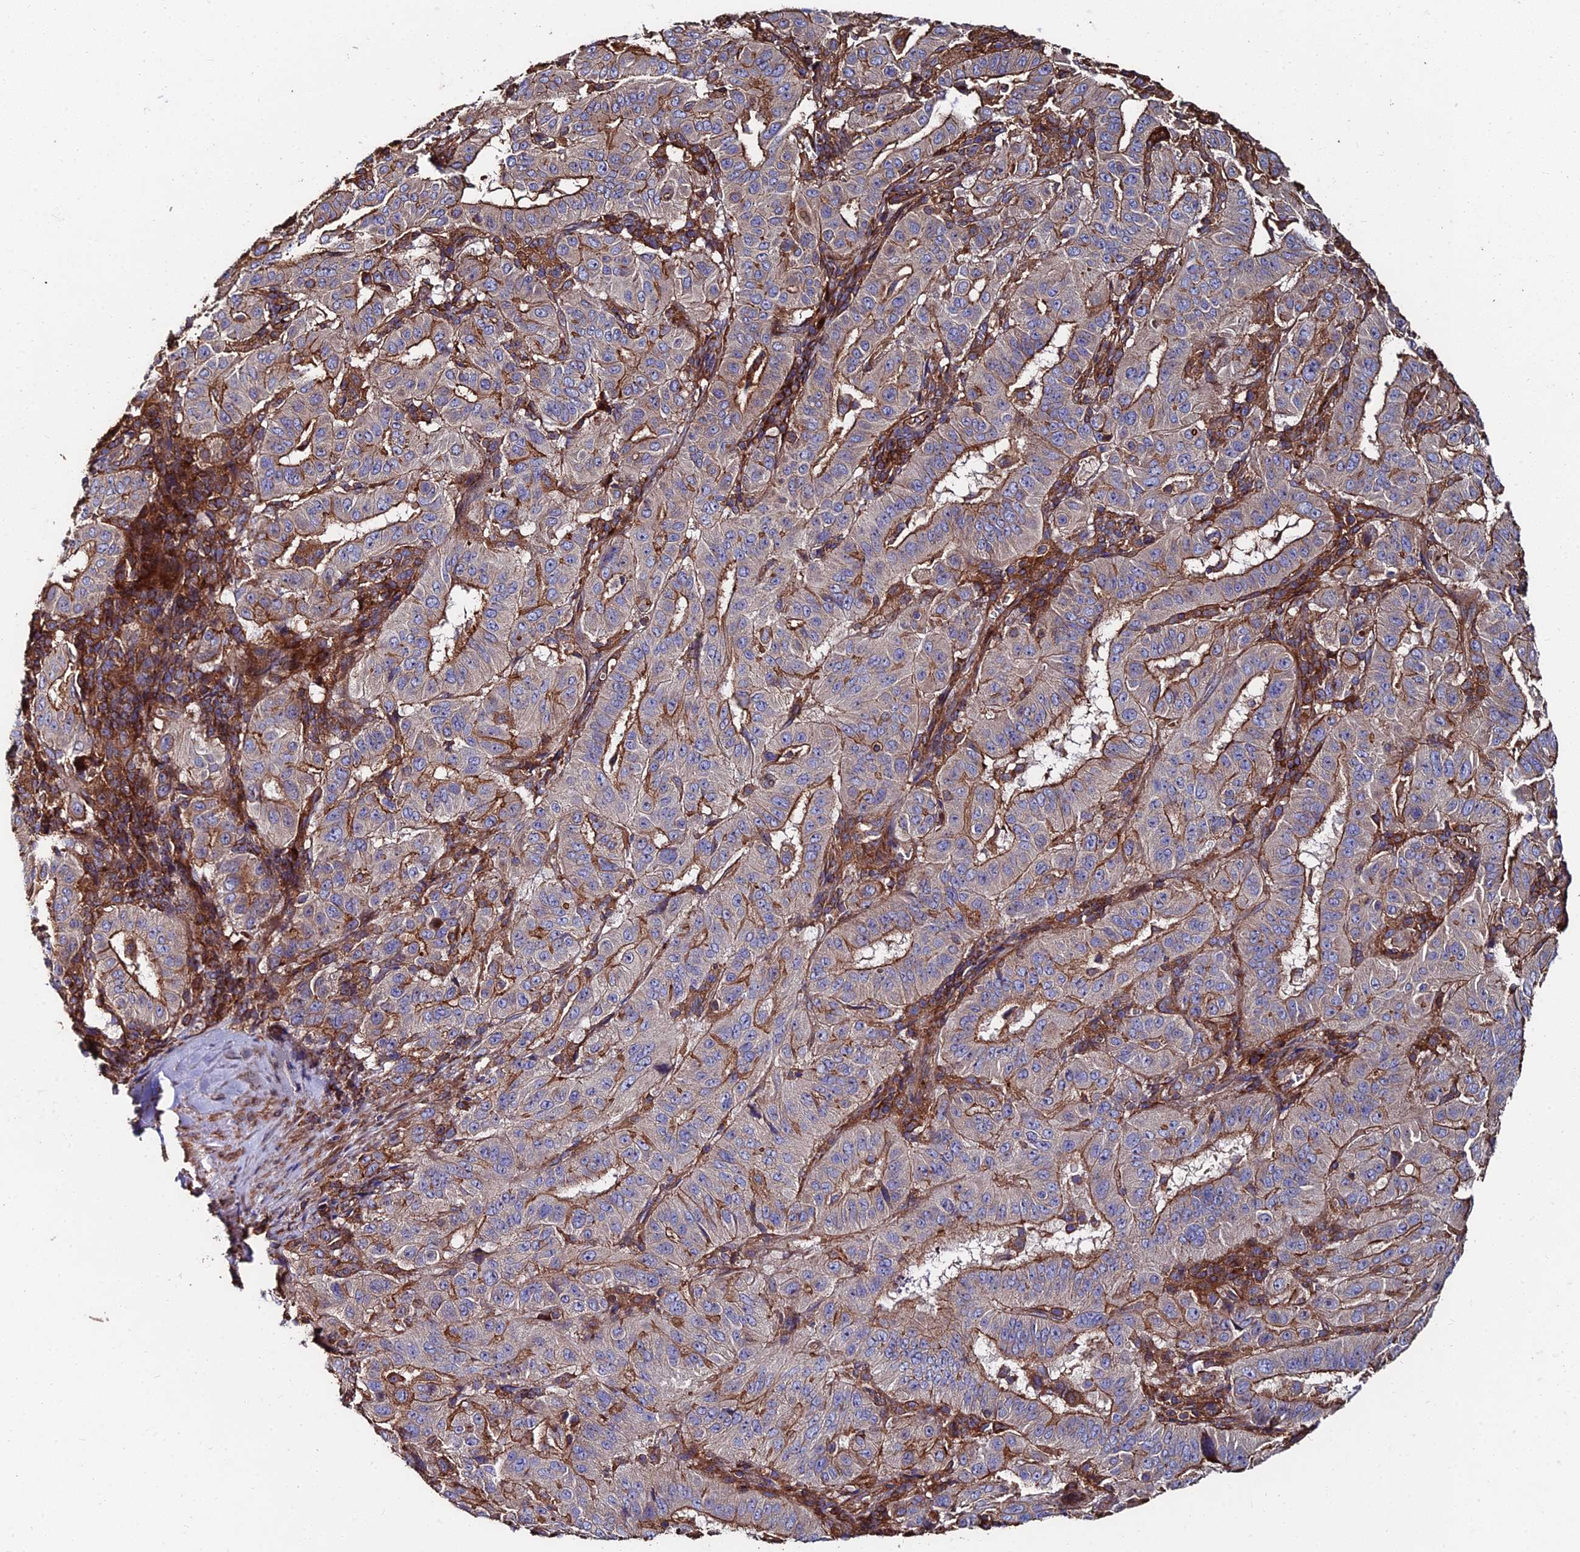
{"staining": {"intensity": "moderate", "quantity": "25%-75%", "location": "cytoplasmic/membranous"}, "tissue": "pancreatic cancer", "cell_type": "Tumor cells", "image_type": "cancer", "snomed": [{"axis": "morphology", "description": "Adenocarcinoma, NOS"}, {"axis": "topography", "description": "Pancreas"}], "caption": "Tumor cells show medium levels of moderate cytoplasmic/membranous staining in approximately 25%-75% of cells in pancreatic adenocarcinoma.", "gene": "EXT1", "patient": {"sex": "male", "age": 63}}